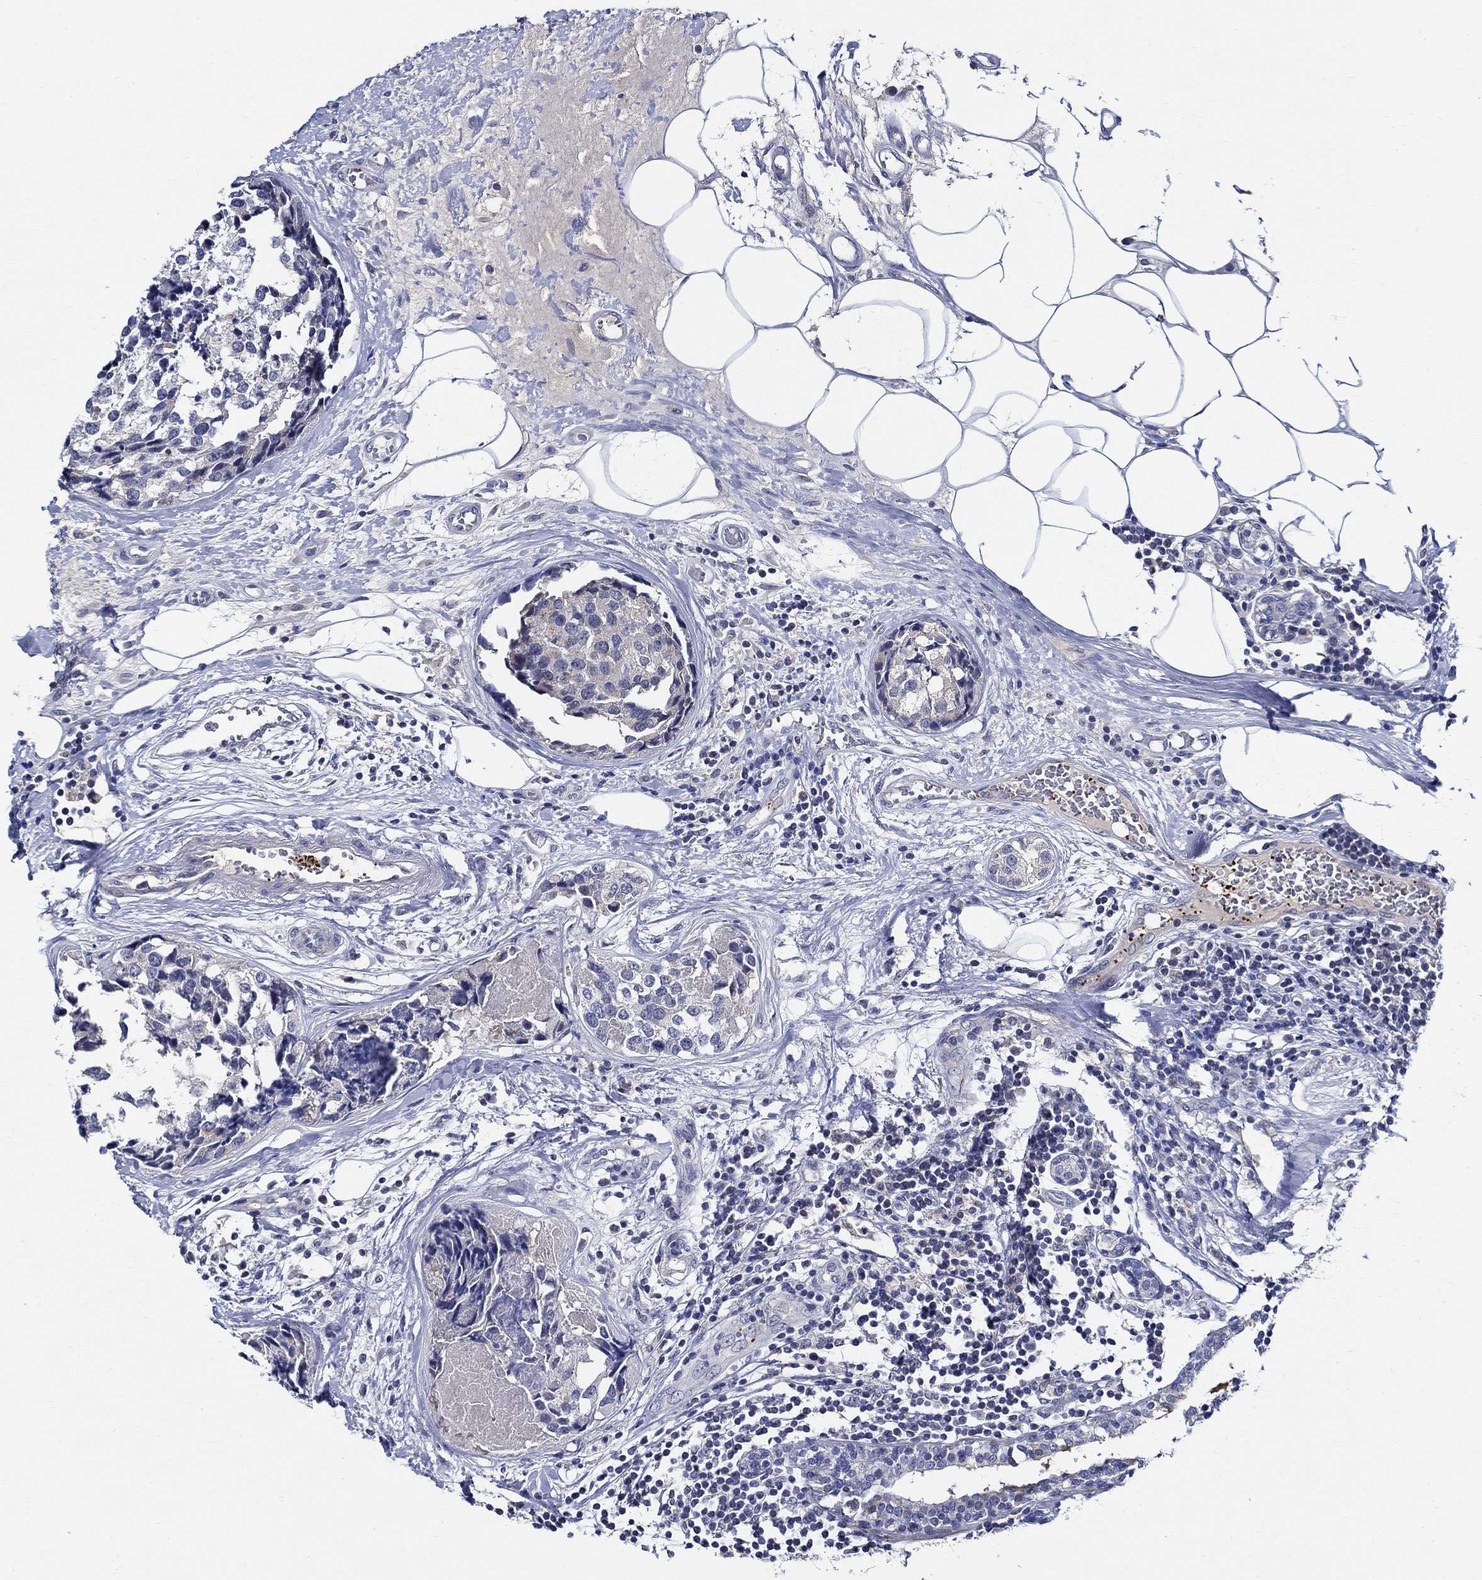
{"staining": {"intensity": "negative", "quantity": "none", "location": "none"}, "tissue": "breast cancer", "cell_type": "Tumor cells", "image_type": "cancer", "snomed": [{"axis": "morphology", "description": "Lobular carcinoma"}, {"axis": "topography", "description": "Breast"}], "caption": "This photomicrograph is of breast cancer (lobular carcinoma) stained with IHC to label a protein in brown with the nuclei are counter-stained blue. There is no staining in tumor cells.", "gene": "ALOX12", "patient": {"sex": "female", "age": 59}}